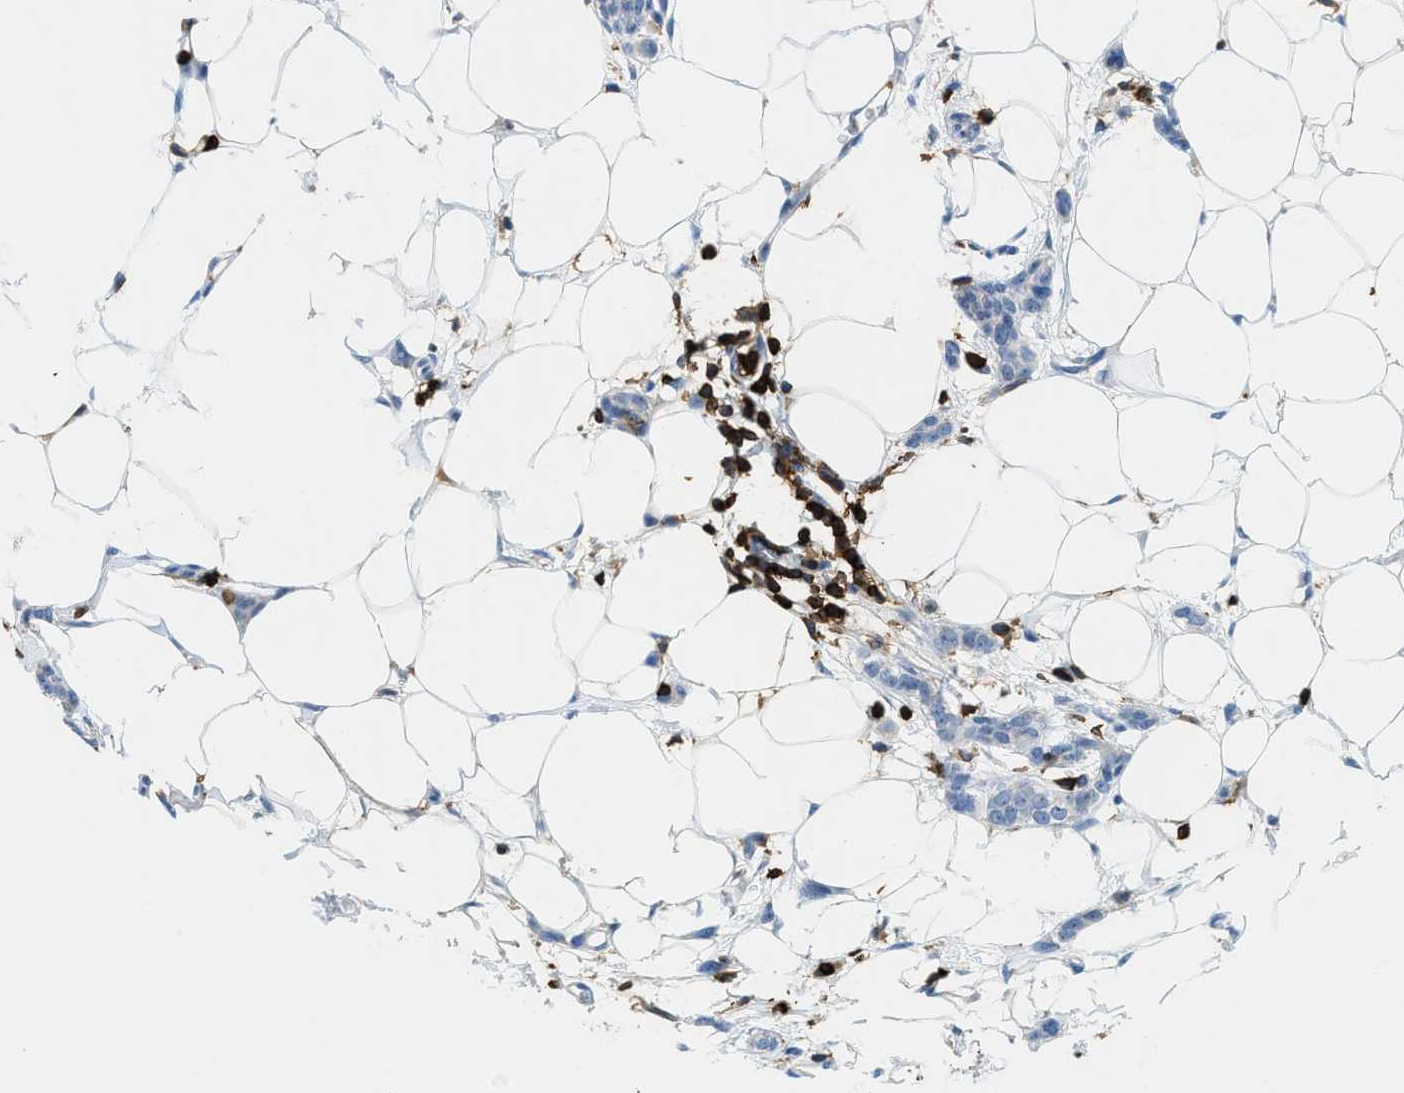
{"staining": {"intensity": "negative", "quantity": "none", "location": "none"}, "tissue": "breast cancer", "cell_type": "Tumor cells", "image_type": "cancer", "snomed": [{"axis": "morphology", "description": "Lobular carcinoma"}, {"axis": "topography", "description": "Skin"}, {"axis": "topography", "description": "Breast"}], "caption": "Tumor cells are negative for protein expression in human breast cancer. (Stains: DAB immunohistochemistry with hematoxylin counter stain, Microscopy: brightfield microscopy at high magnification).", "gene": "FAM151A", "patient": {"sex": "female", "age": 46}}